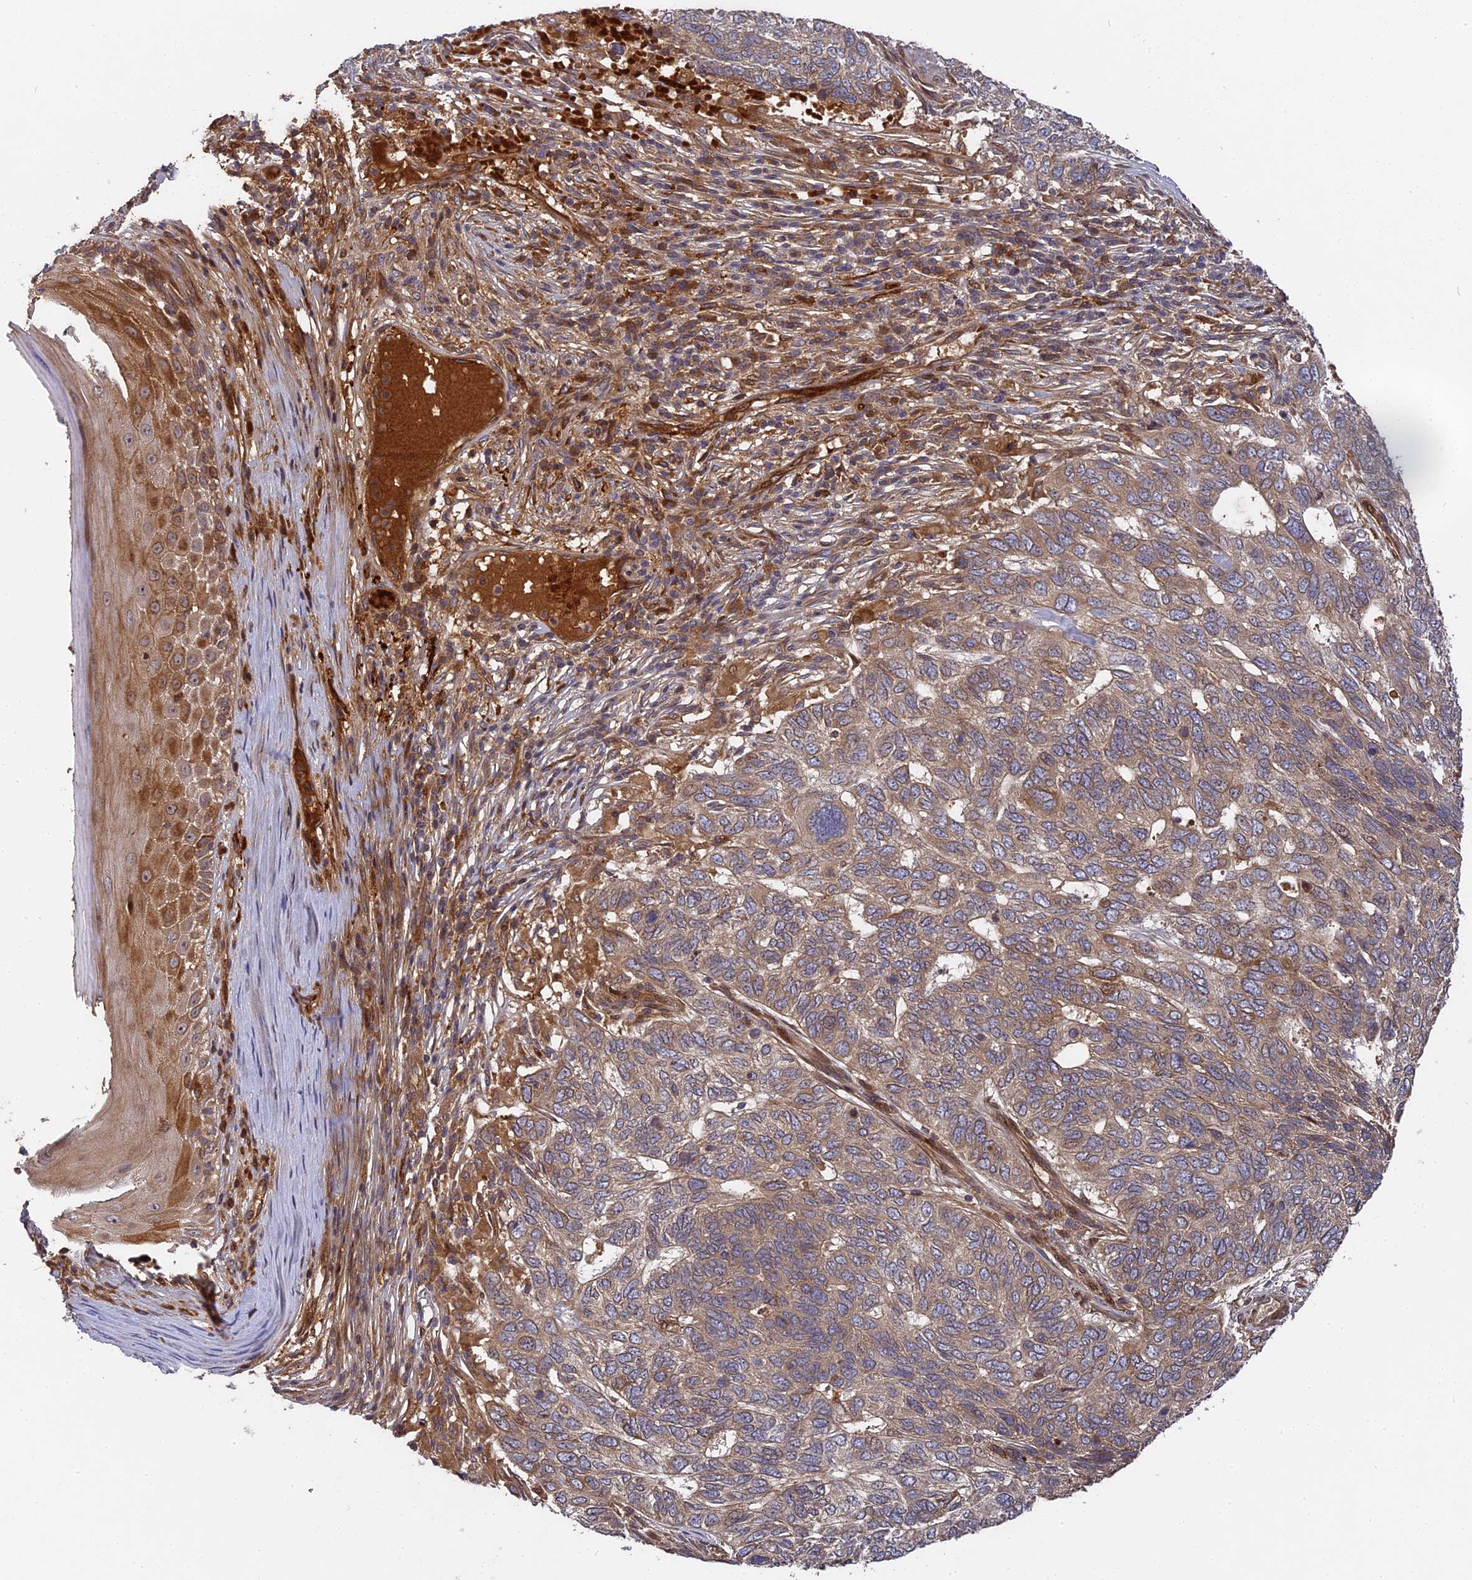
{"staining": {"intensity": "moderate", "quantity": "<25%", "location": "cytoplasmic/membranous"}, "tissue": "skin cancer", "cell_type": "Tumor cells", "image_type": "cancer", "snomed": [{"axis": "morphology", "description": "Basal cell carcinoma"}, {"axis": "topography", "description": "Skin"}], "caption": "Immunohistochemical staining of skin basal cell carcinoma exhibits low levels of moderate cytoplasmic/membranous staining in about <25% of tumor cells.", "gene": "TMUB2", "patient": {"sex": "female", "age": 65}}